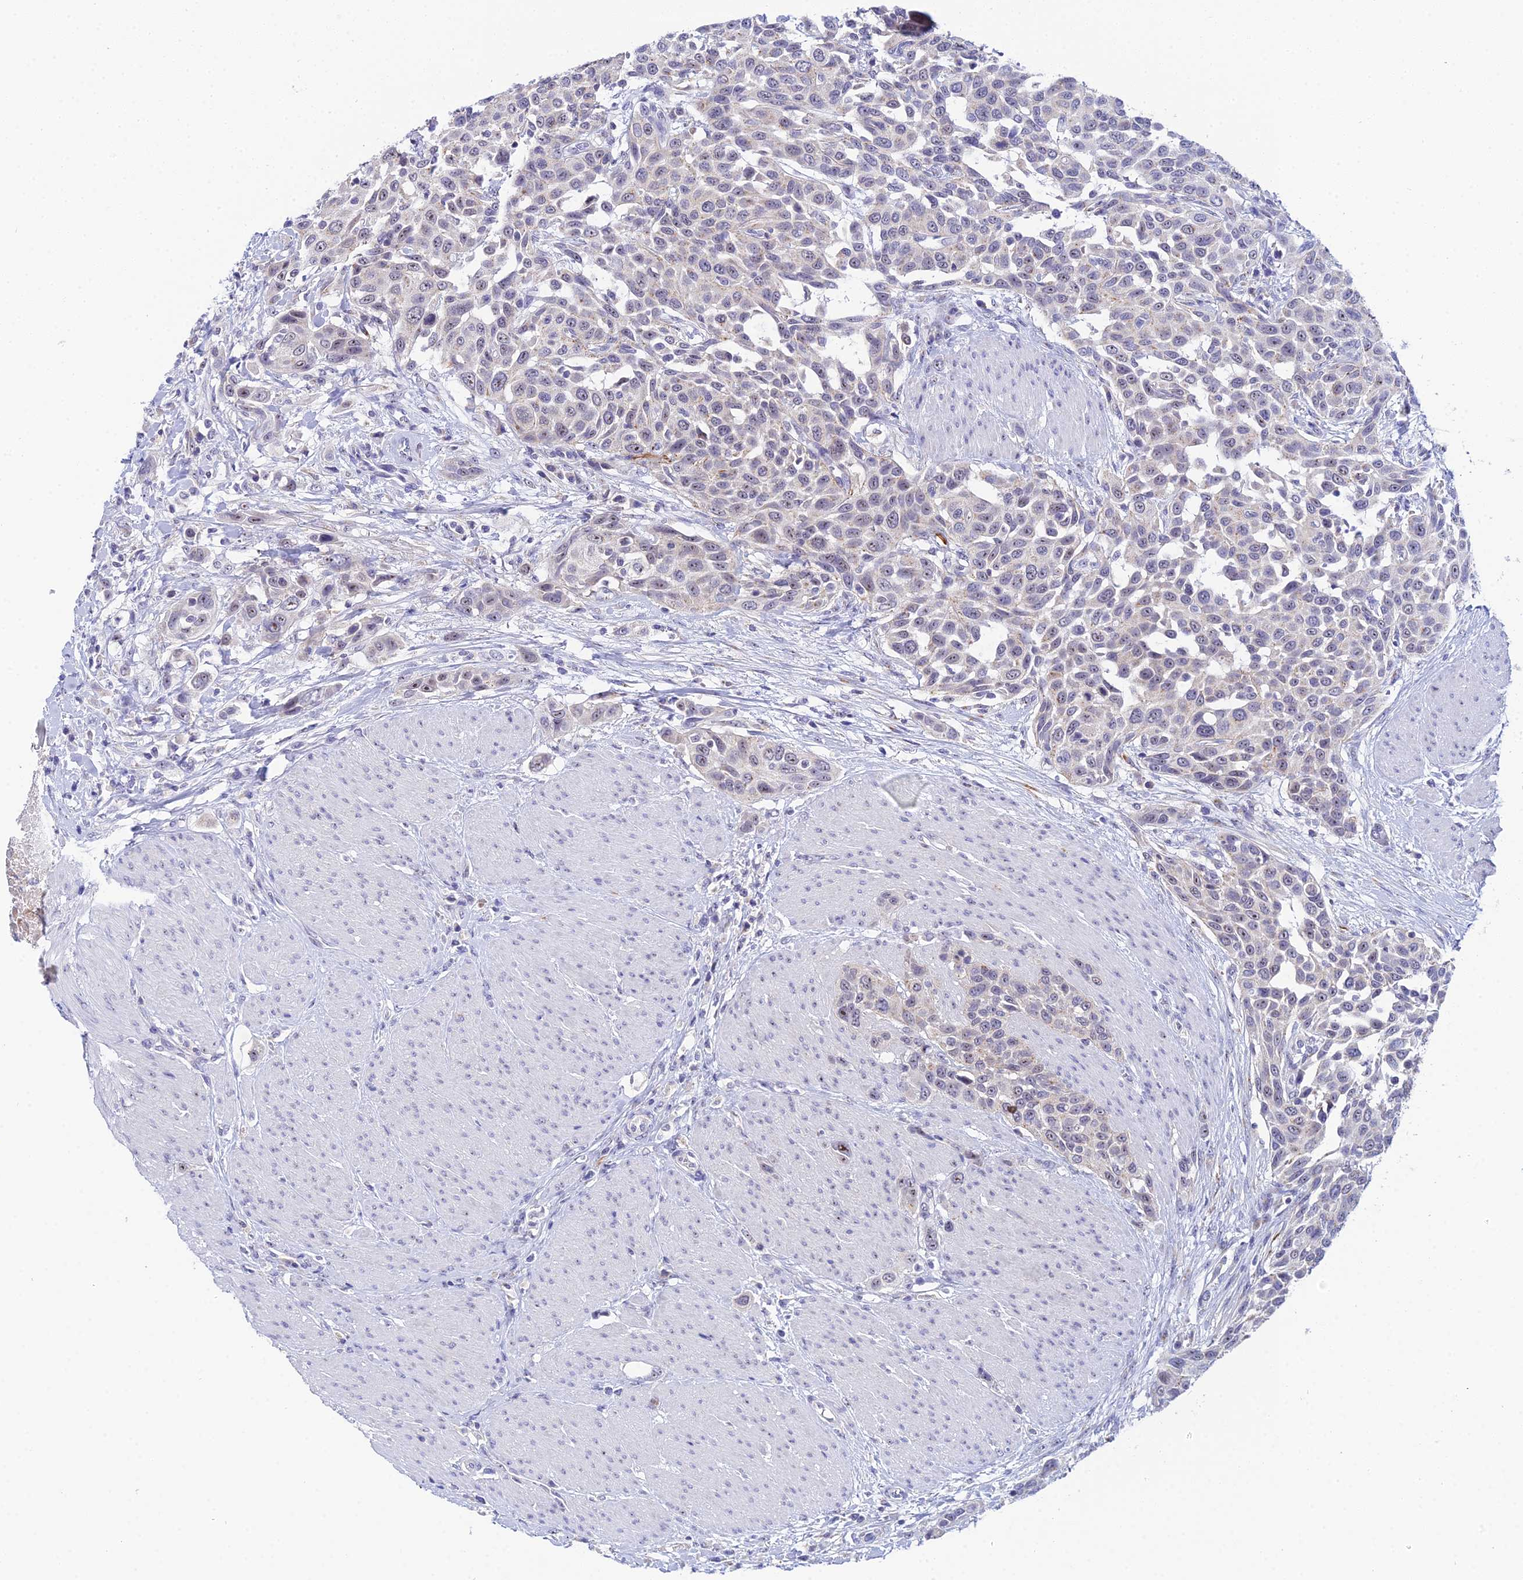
{"staining": {"intensity": "weak", "quantity": "<25%", "location": "nuclear"}, "tissue": "urothelial cancer", "cell_type": "Tumor cells", "image_type": "cancer", "snomed": [{"axis": "morphology", "description": "Urothelial carcinoma, High grade"}, {"axis": "topography", "description": "Urinary bladder"}], "caption": "Image shows no protein staining in tumor cells of urothelial cancer tissue.", "gene": "PLPP4", "patient": {"sex": "male", "age": 50}}